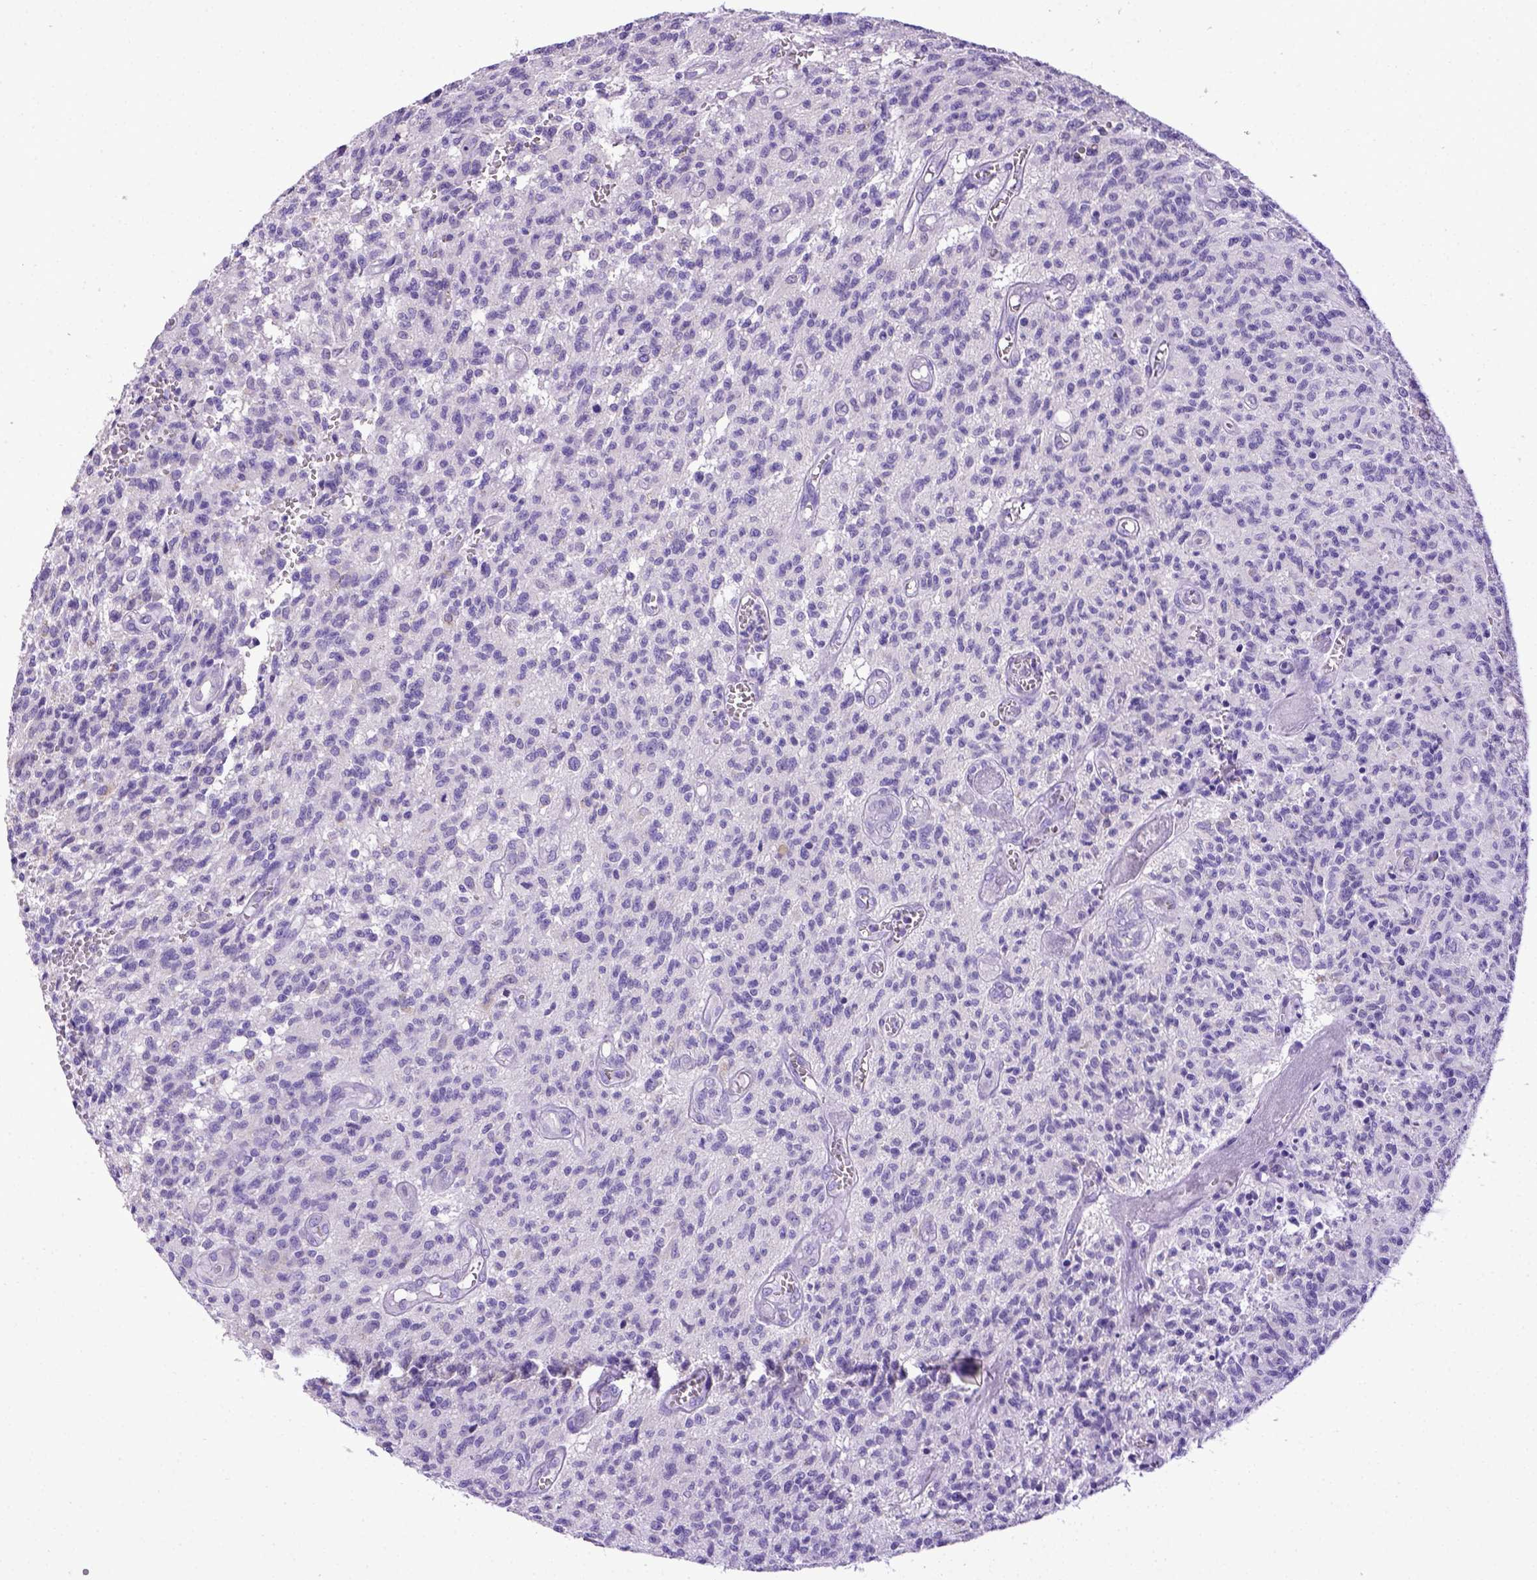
{"staining": {"intensity": "negative", "quantity": "none", "location": "none"}, "tissue": "glioma", "cell_type": "Tumor cells", "image_type": "cancer", "snomed": [{"axis": "morphology", "description": "Glioma, malignant, Low grade"}, {"axis": "topography", "description": "Brain"}], "caption": "A micrograph of human glioma is negative for staining in tumor cells.", "gene": "SPEF1", "patient": {"sex": "male", "age": 64}}